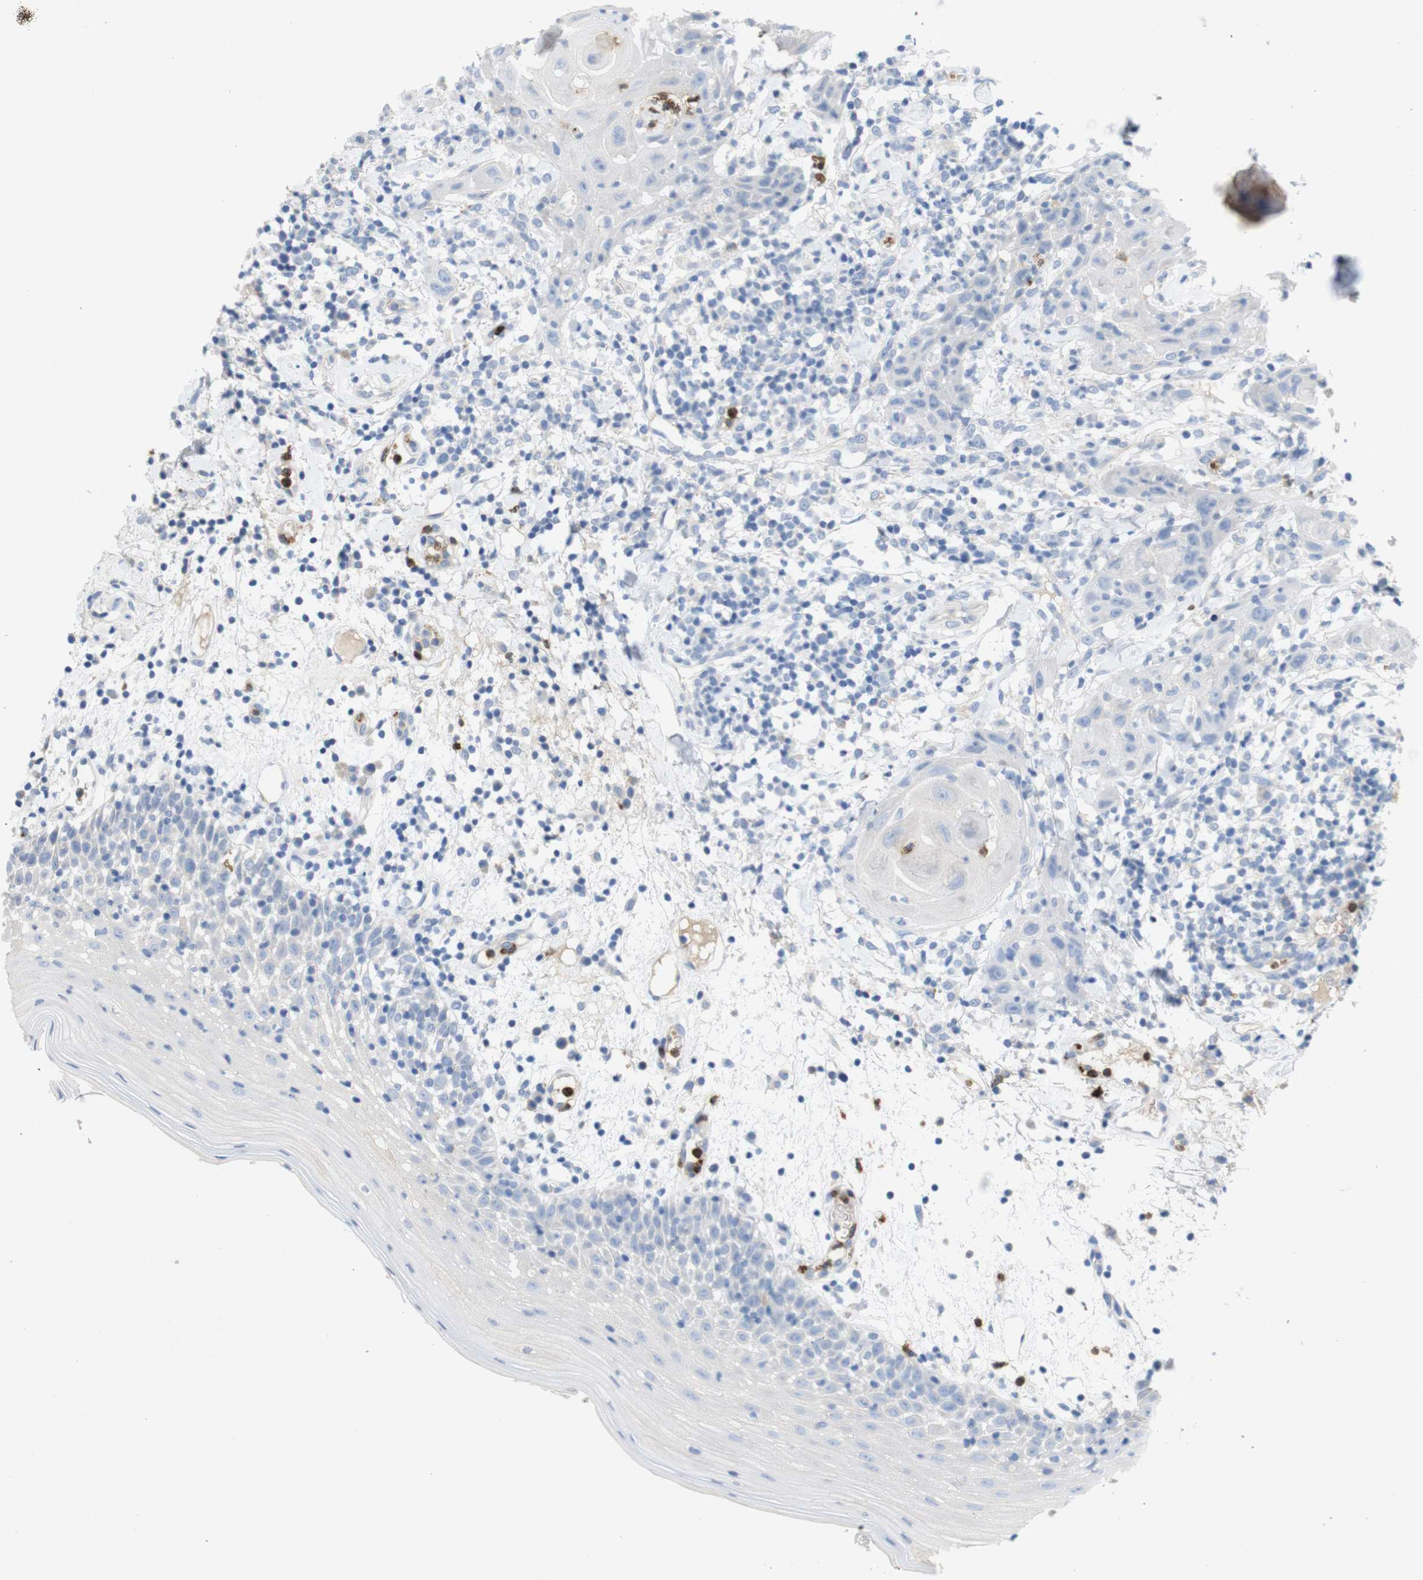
{"staining": {"intensity": "negative", "quantity": "none", "location": "none"}, "tissue": "oral mucosa", "cell_type": "Squamous epithelial cells", "image_type": "normal", "snomed": [{"axis": "morphology", "description": "Normal tissue, NOS"}, {"axis": "morphology", "description": "Squamous cell carcinoma, NOS"}, {"axis": "topography", "description": "Skeletal muscle"}, {"axis": "topography", "description": "Oral tissue"}], "caption": "Immunohistochemistry (IHC) photomicrograph of normal oral mucosa stained for a protein (brown), which reveals no staining in squamous epithelial cells.", "gene": "TSPAN14", "patient": {"sex": "male", "age": 71}}